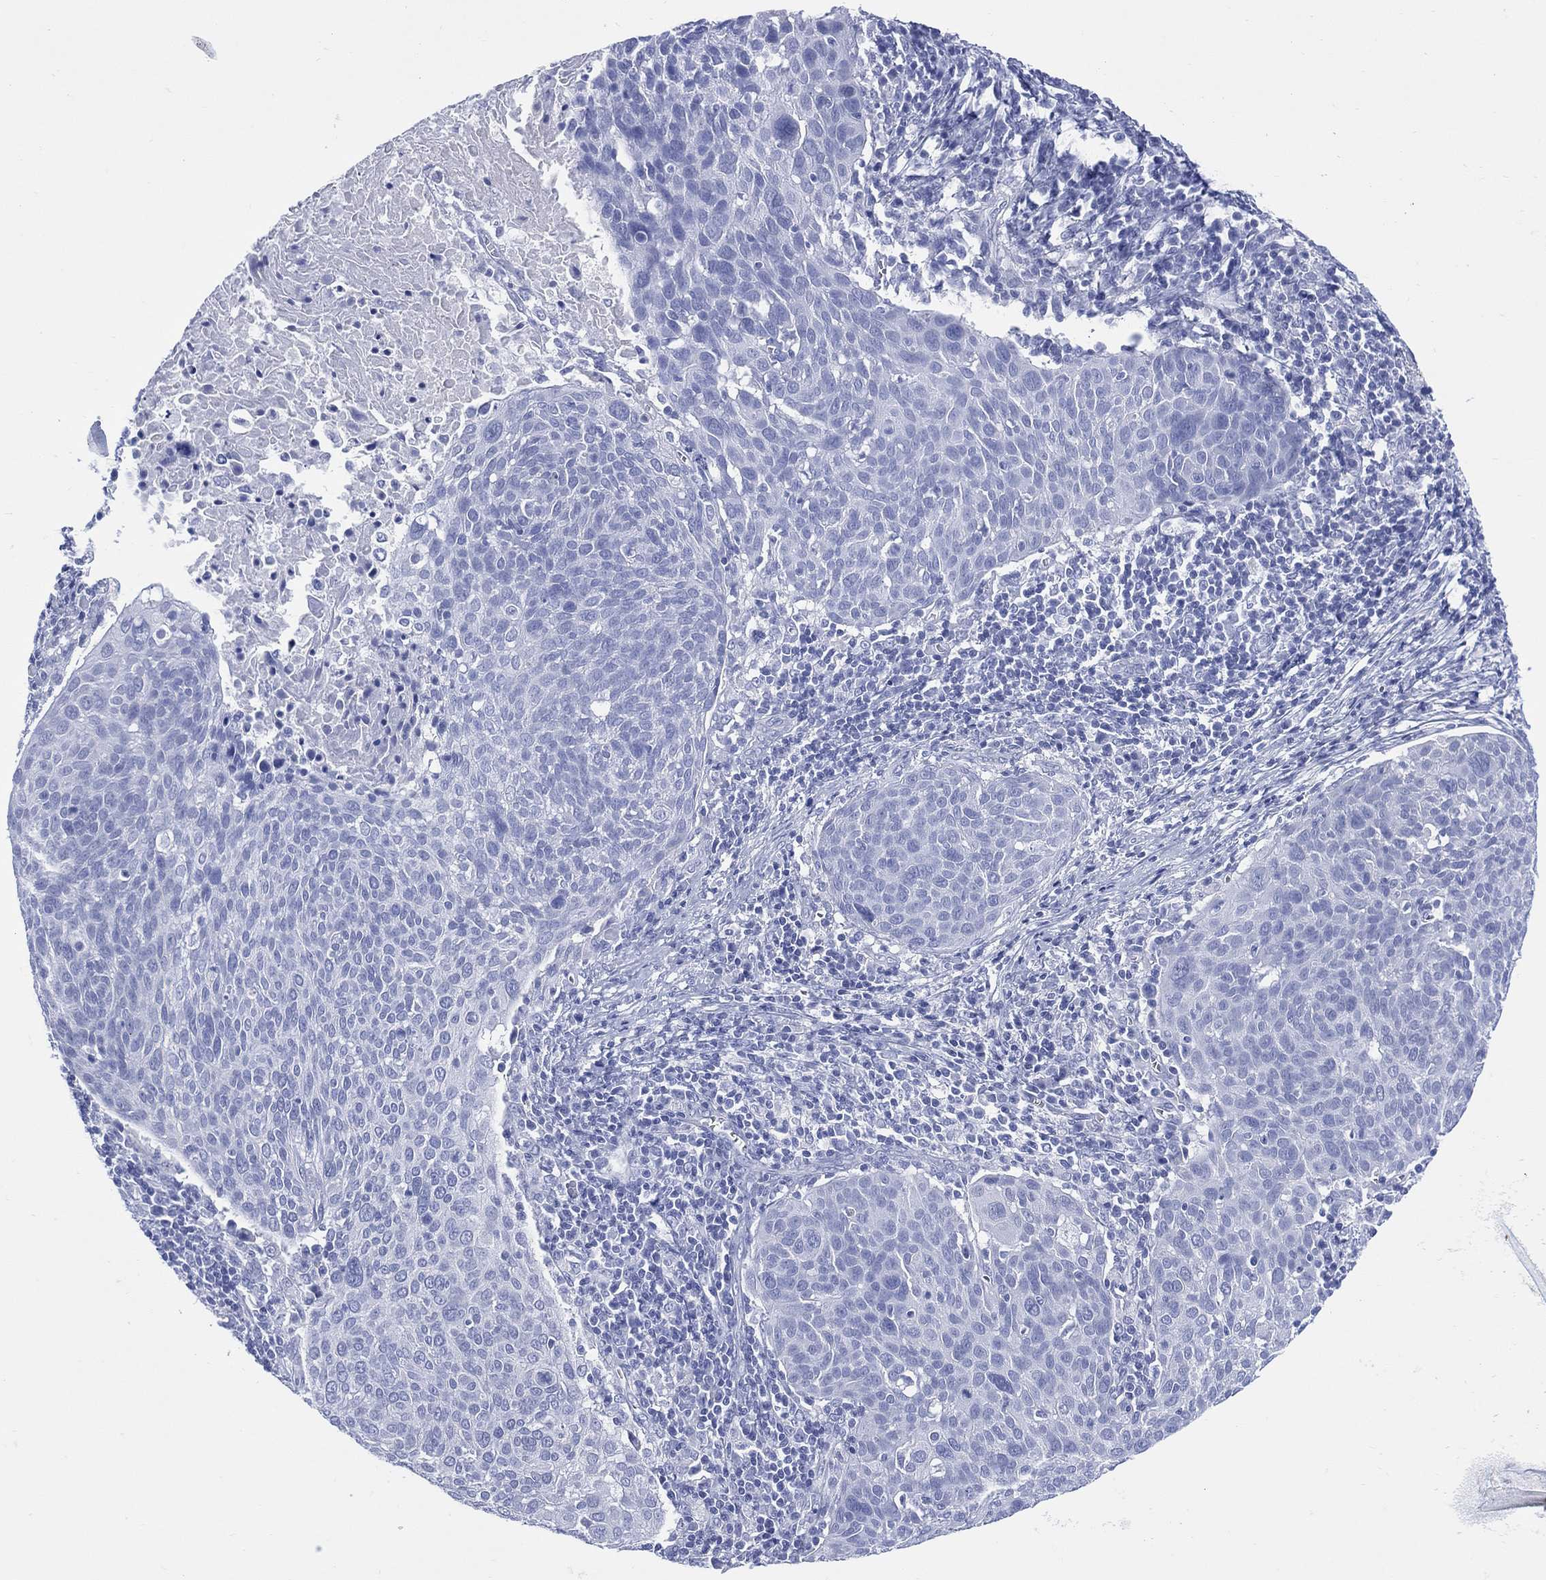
{"staining": {"intensity": "negative", "quantity": "none", "location": "none"}, "tissue": "cervical cancer", "cell_type": "Tumor cells", "image_type": "cancer", "snomed": [{"axis": "morphology", "description": "Squamous cell carcinoma, NOS"}, {"axis": "topography", "description": "Cervix"}], "caption": "This is a histopathology image of IHC staining of cervical squamous cell carcinoma, which shows no expression in tumor cells.", "gene": "LRRD1", "patient": {"sex": "female", "age": 39}}